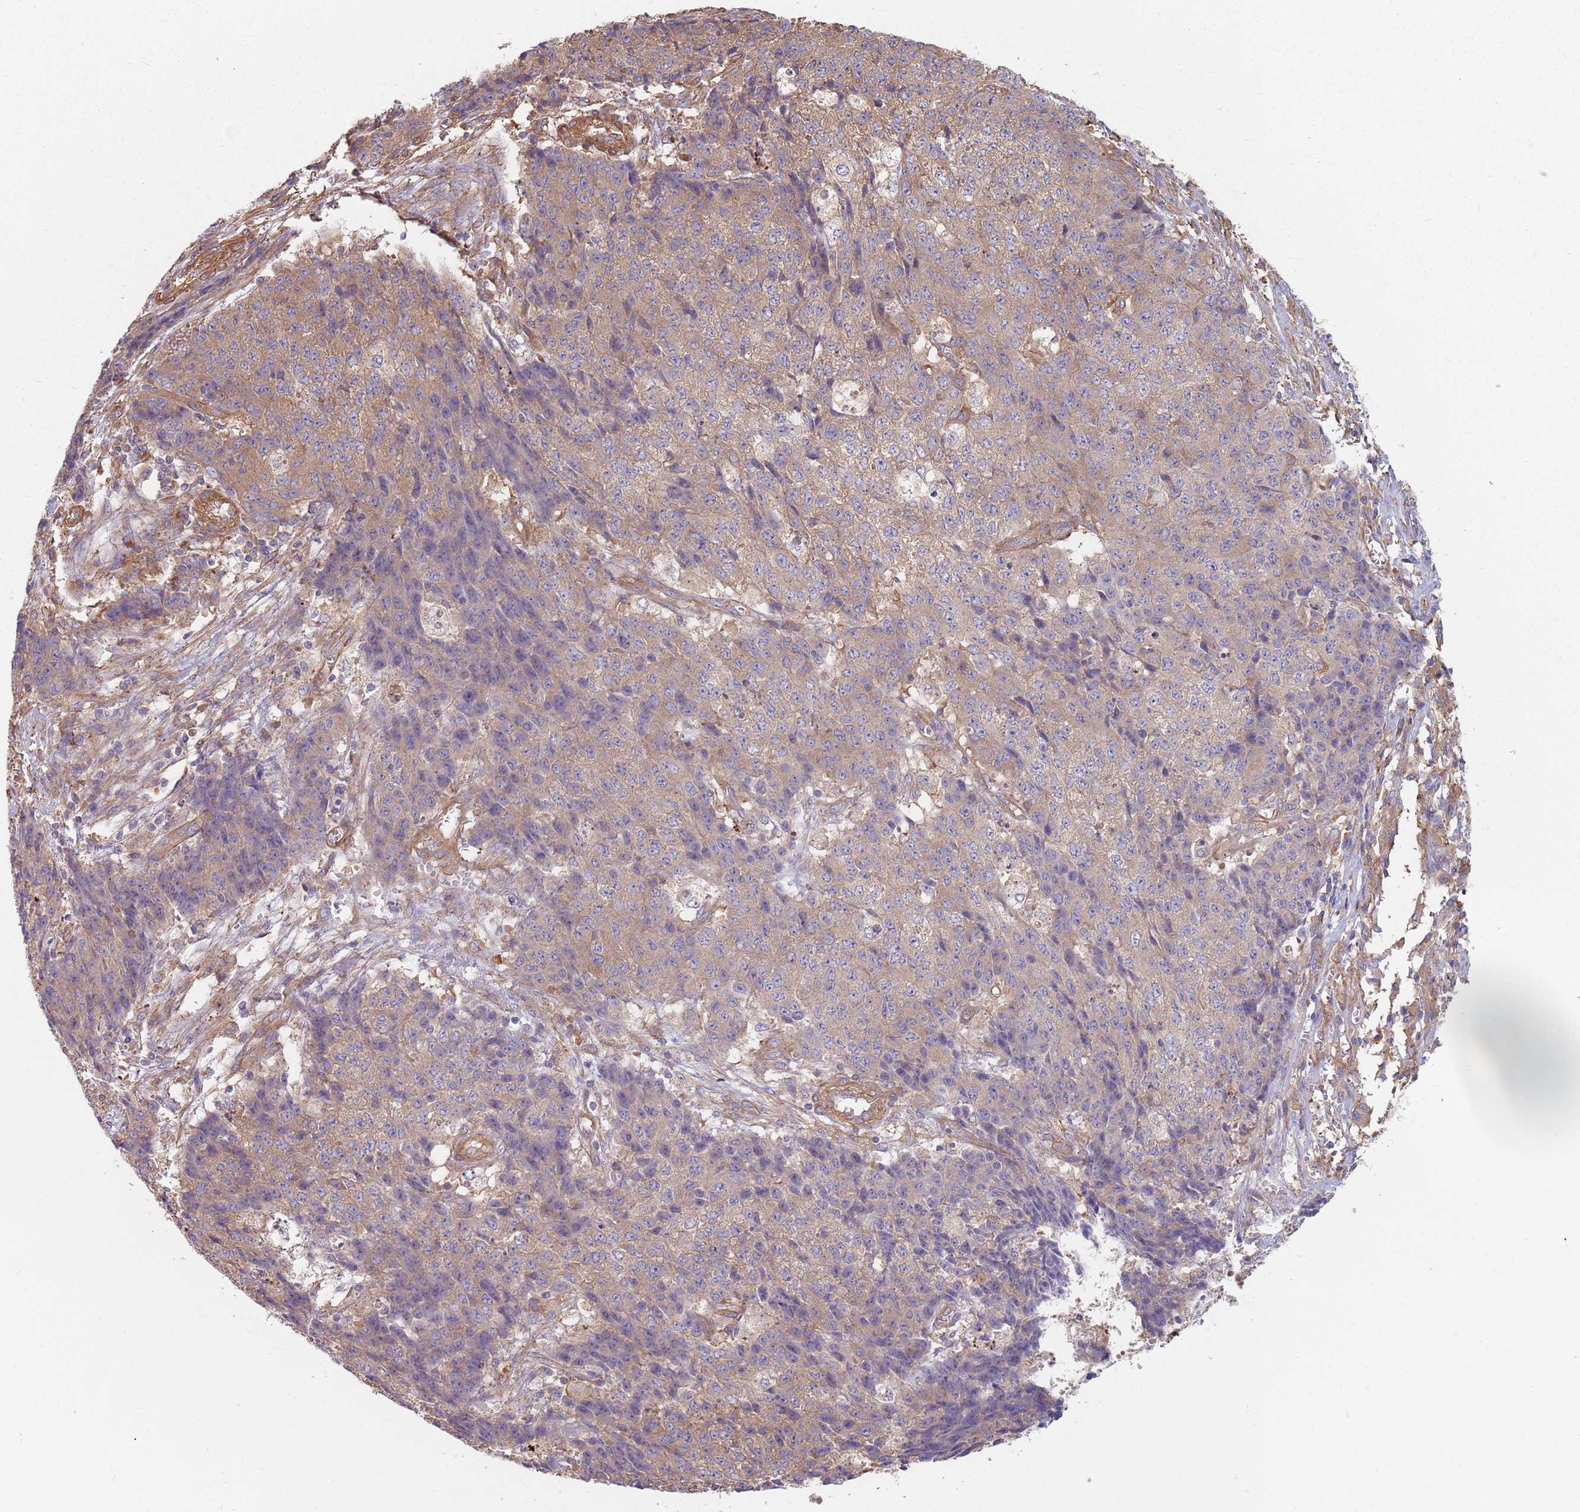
{"staining": {"intensity": "weak", "quantity": "25%-75%", "location": "cytoplasmic/membranous"}, "tissue": "ovarian cancer", "cell_type": "Tumor cells", "image_type": "cancer", "snomed": [{"axis": "morphology", "description": "Carcinoma, endometroid"}, {"axis": "topography", "description": "Ovary"}], "caption": "Immunohistochemistry micrograph of neoplastic tissue: ovarian endometroid carcinoma stained using IHC displays low levels of weak protein expression localized specifically in the cytoplasmic/membranous of tumor cells, appearing as a cytoplasmic/membranous brown color.", "gene": "SPDL1", "patient": {"sex": "female", "age": 42}}